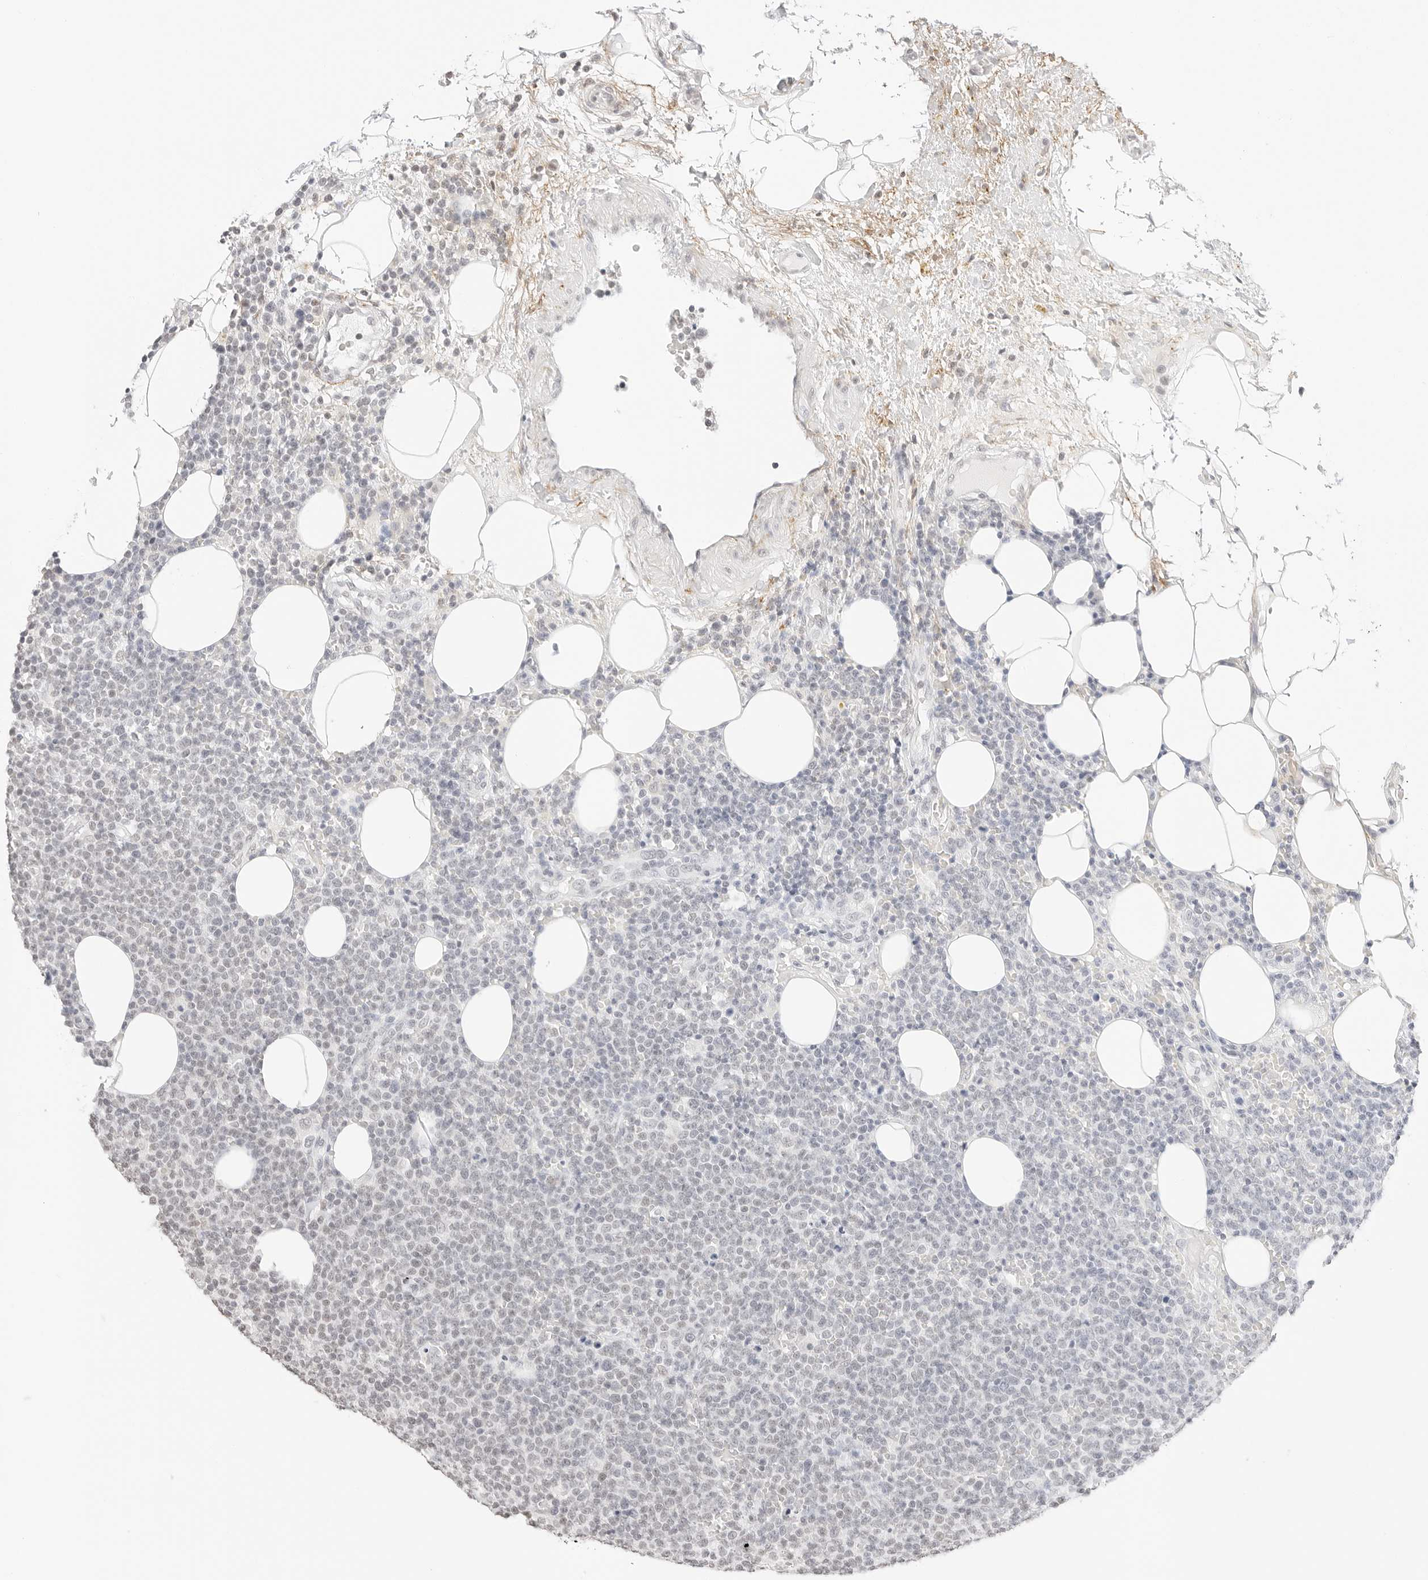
{"staining": {"intensity": "negative", "quantity": "none", "location": "none"}, "tissue": "lymphoma", "cell_type": "Tumor cells", "image_type": "cancer", "snomed": [{"axis": "morphology", "description": "Malignant lymphoma, non-Hodgkin's type, High grade"}, {"axis": "topography", "description": "Lymph node"}], "caption": "Human lymphoma stained for a protein using immunohistochemistry demonstrates no positivity in tumor cells.", "gene": "FBLN5", "patient": {"sex": "male", "age": 61}}